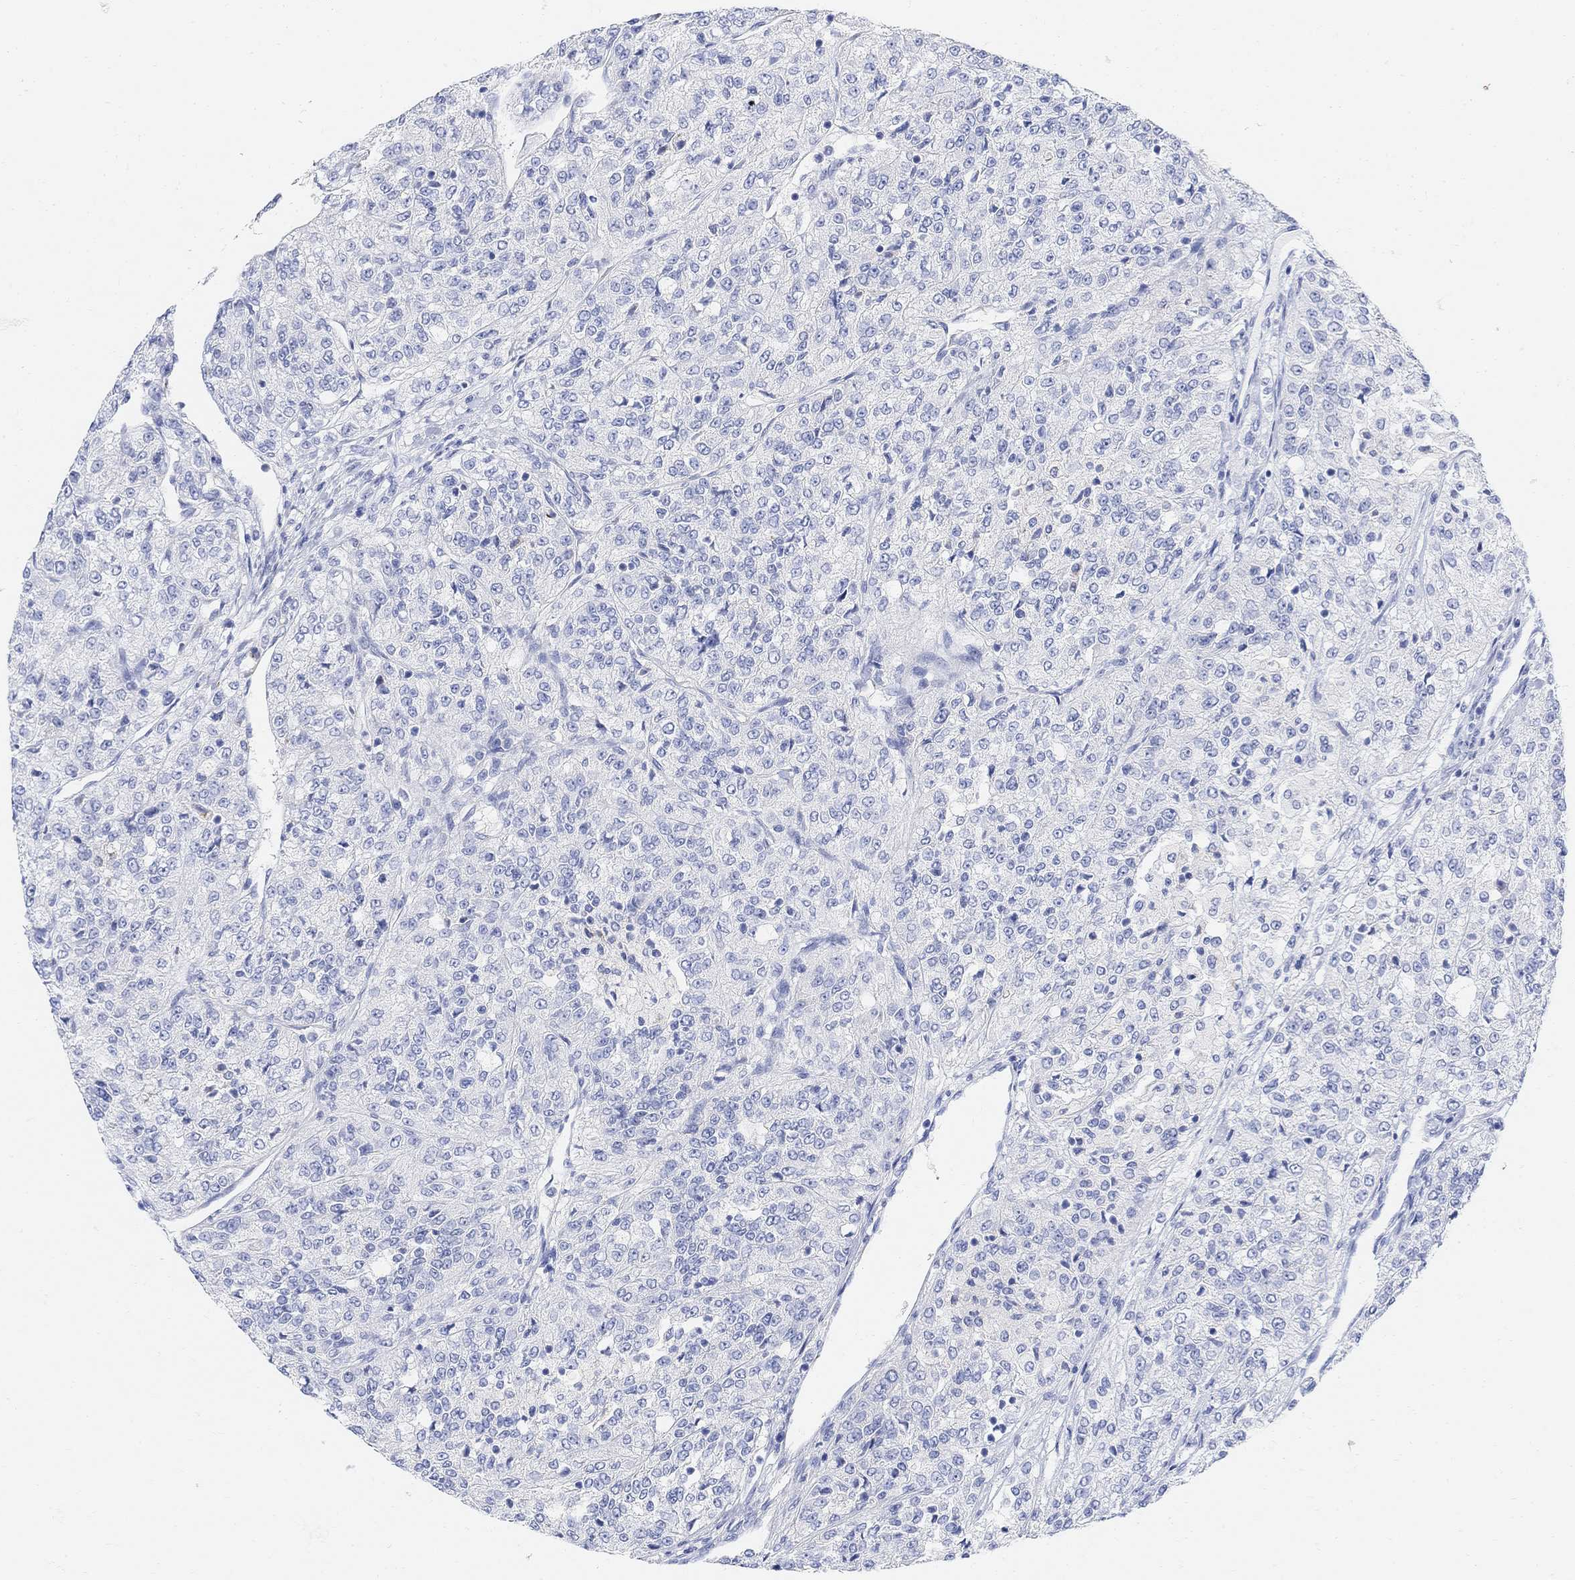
{"staining": {"intensity": "negative", "quantity": "none", "location": "none"}, "tissue": "renal cancer", "cell_type": "Tumor cells", "image_type": "cancer", "snomed": [{"axis": "morphology", "description": "Adenocarcinoma, NOS"}, {"axis": "topography", "description": "Kidney"}], "caption": "Micrograph shows no protein expression in tumor cells of renal cancer tissue. (Stains: DAB (3,3'-diaminobenzidine) immunohistochemistry (IHC) with hematoxylin counter stain, Microscopy: brightfield microscopy at high magnification).", "gene": "RETNLB", "patient": {"sex": "female", "age": 63}}